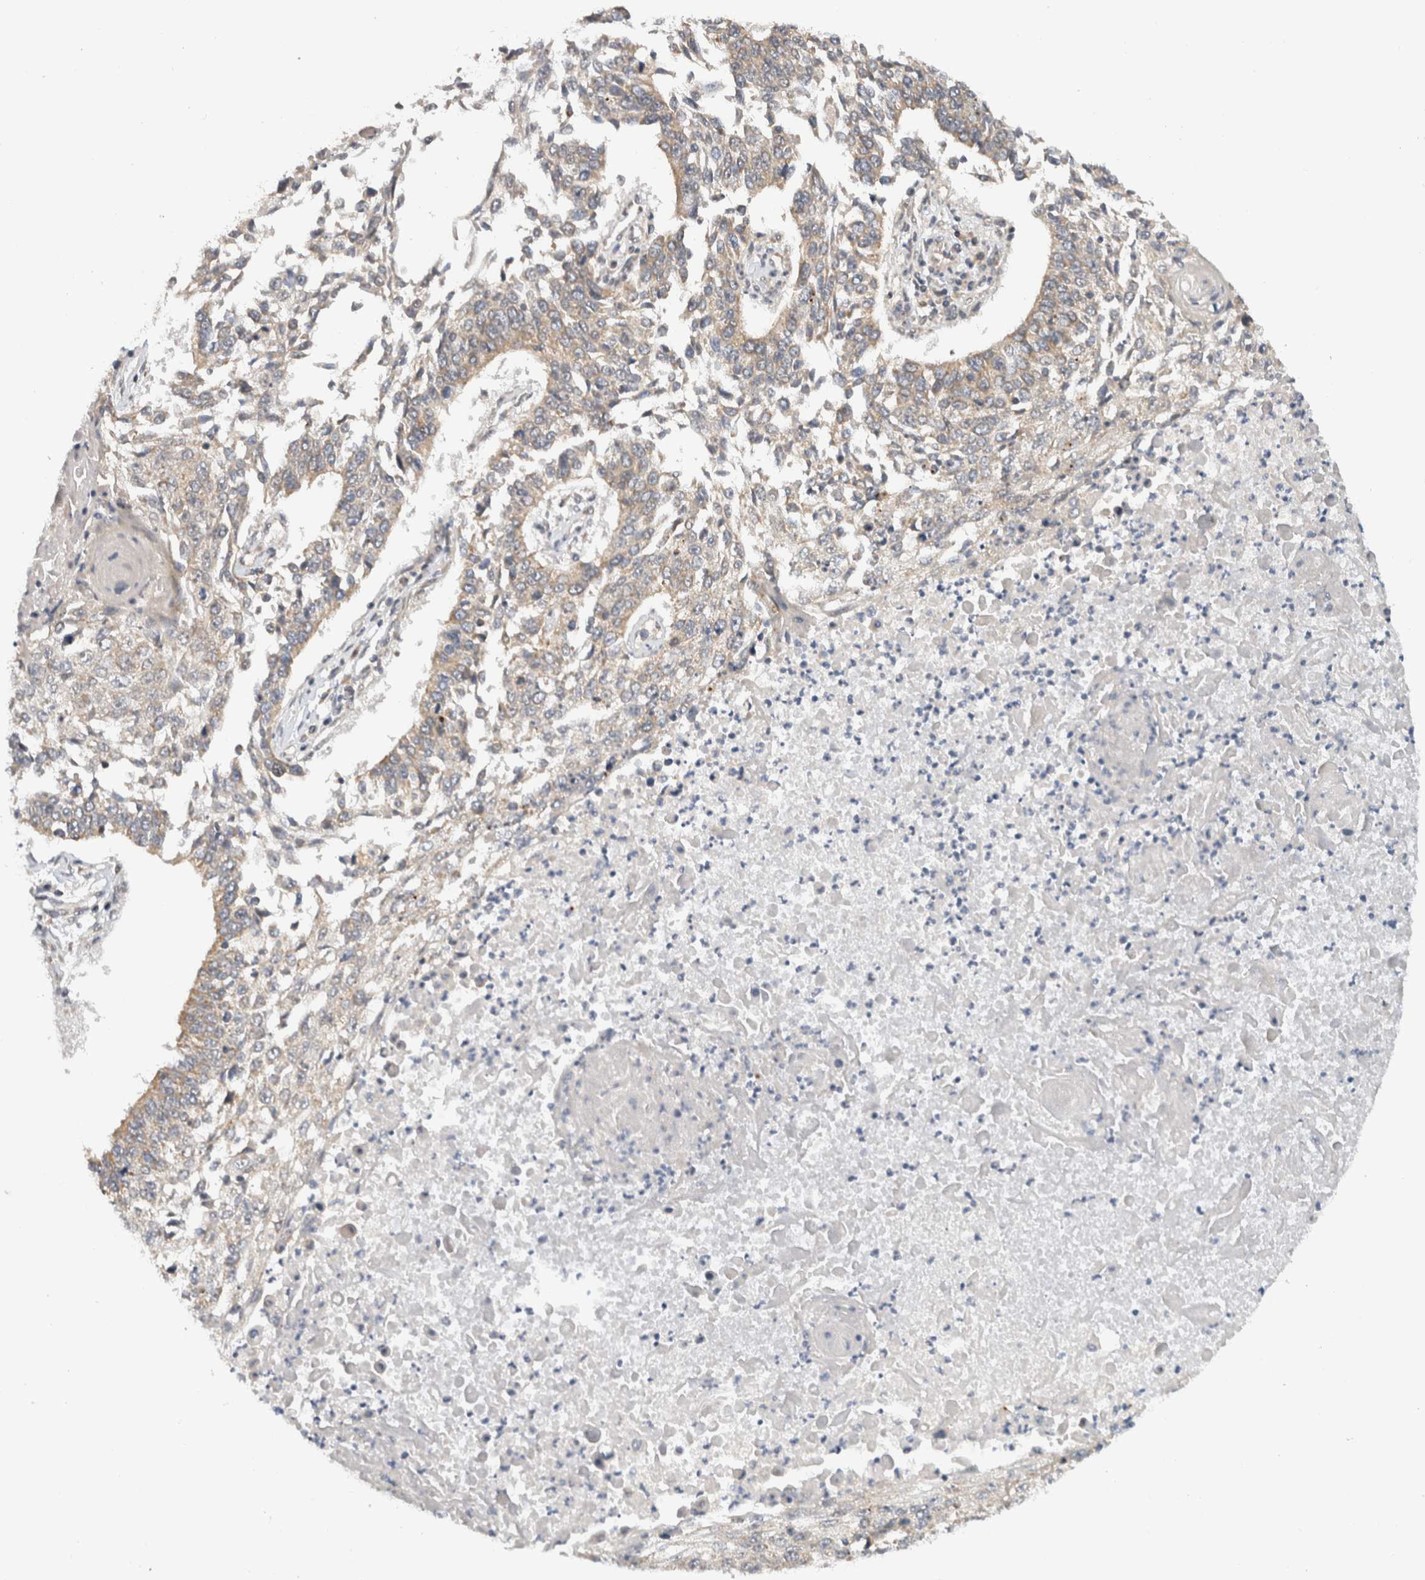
{"staining": {"intensity": "weak", "quantity": "25%-75%", "location": "cytoplasmic/membranous"}, "tissue": "lung cancer", "cell_type": "Tumor cells", "image_type": "cancer", "snomed": [{"axis": "morphology", "description": "Normal tissue, NOS"}, {"axis": "morphology", "description": "Squamous cell carcinoma, NOS"}, {"axis": "topography", "description": "Cartilage tissue"}, {"axis": "topography", "description": "Bronchus"}, {"axis": "topography", "description": "Lung"}, {"axis": "topography", "description": "Peripheral nerve tissue"}], "caption": "DAB immunohistochemical staining of human lung cancer demonstrates weak cytoplasmic/membranous protein positivity in approximately 25%-75% of tumor cells.", "gene": "CMC2", "patient": {"sex": "female", "age": 49}}